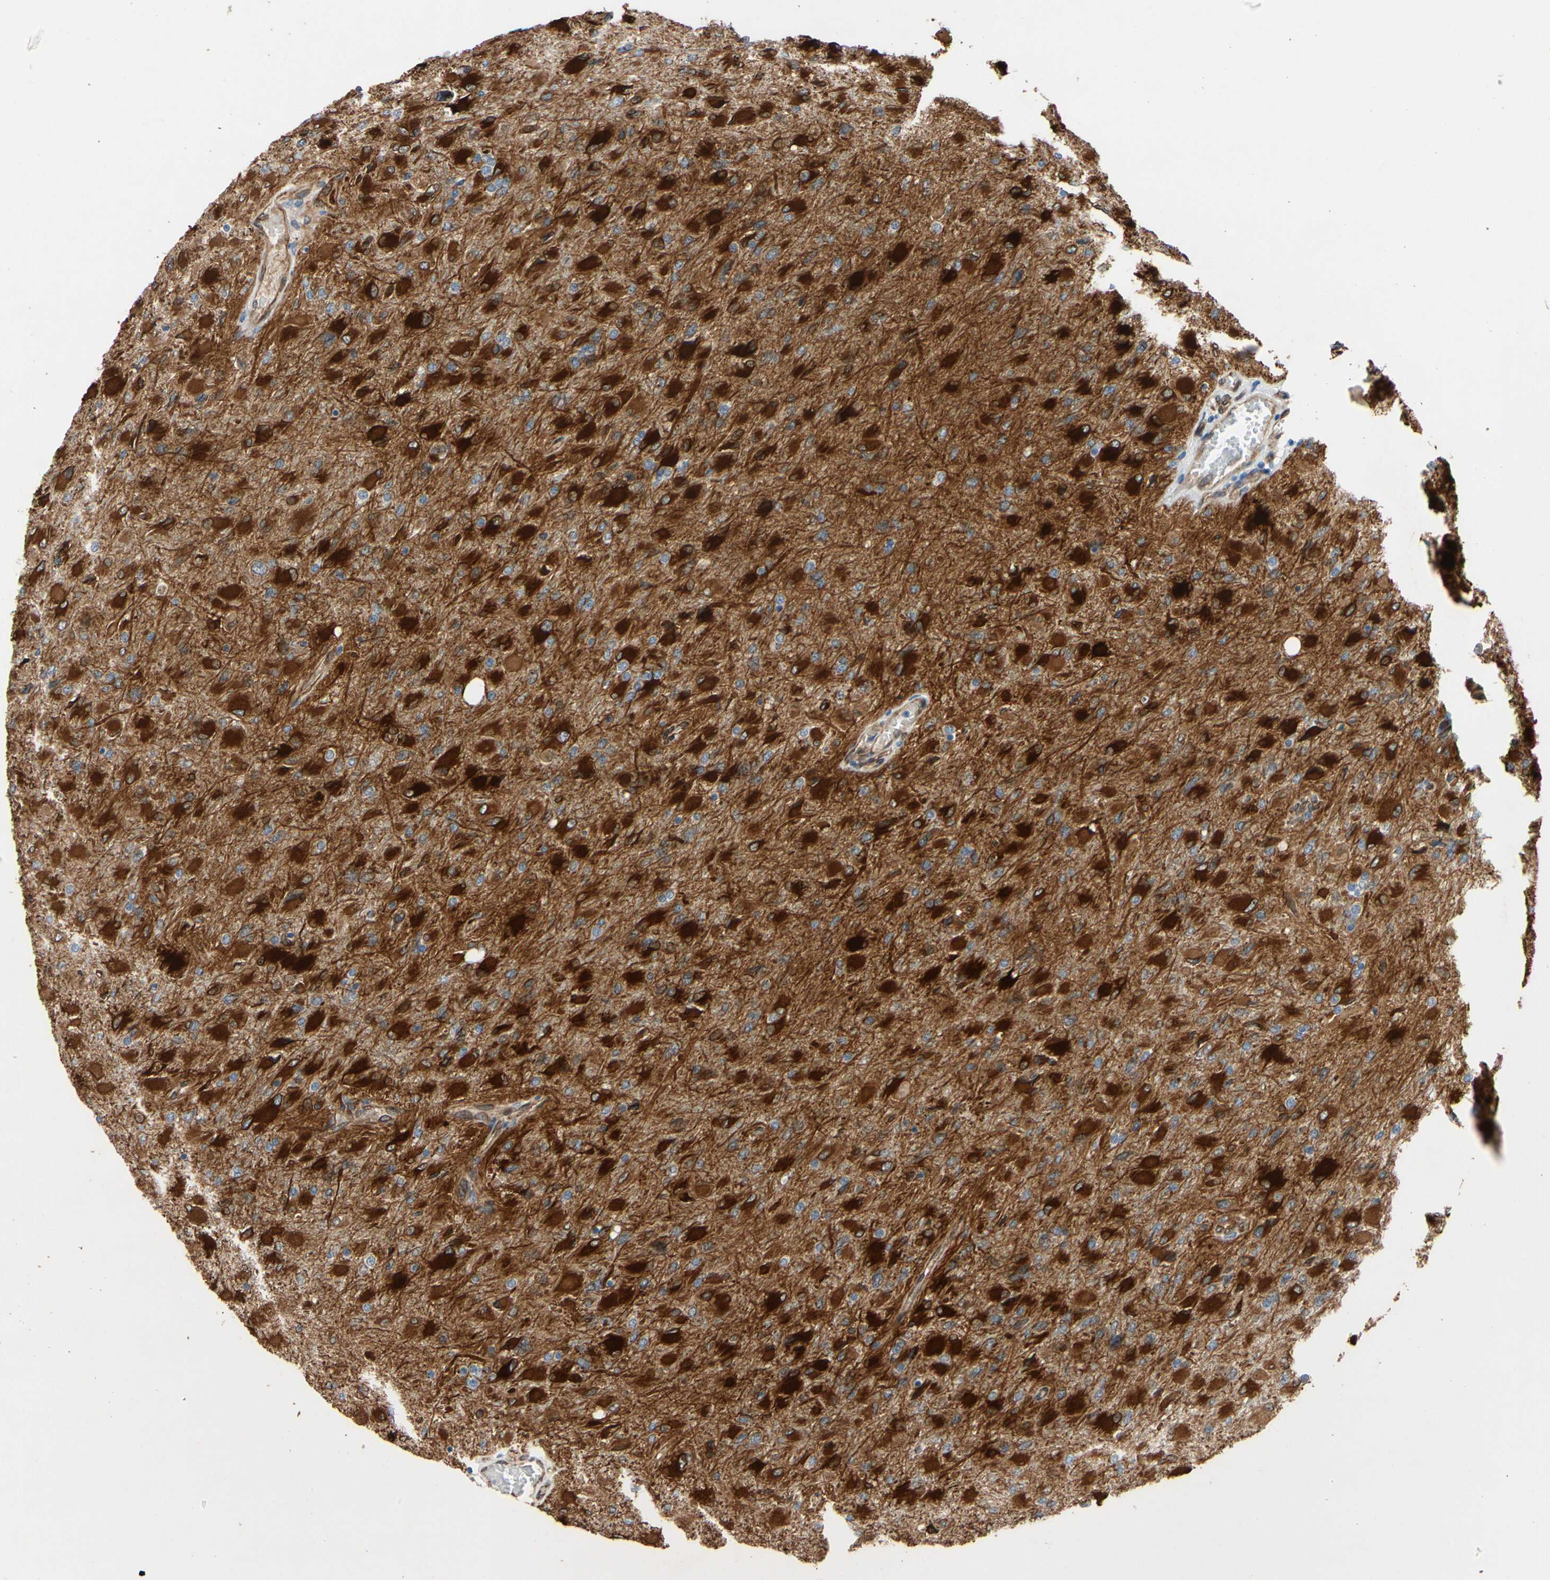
{"staining": {"intensity": "strong", "quantity": ">75%", "location": "cytoplasmic/membranous"}, "tissue": "glioma", "cell_type": "Tumor cells", "image_type": "cancer", "snomed": [{"axis": "morphology", "description": "Glioma, malignant, High grade"}, {"axis": "topography", "description": "Cerebral cortex"}], "caption": "Immunohistochemistry micrograph of glioma stained for a protein (brown), which reveals high levels of strong cytoplasmic/membranous staining in approximately >75% of tumor cells.", "gene": "PRXL2A", "patient": {"sex": "female", "age": 36}}